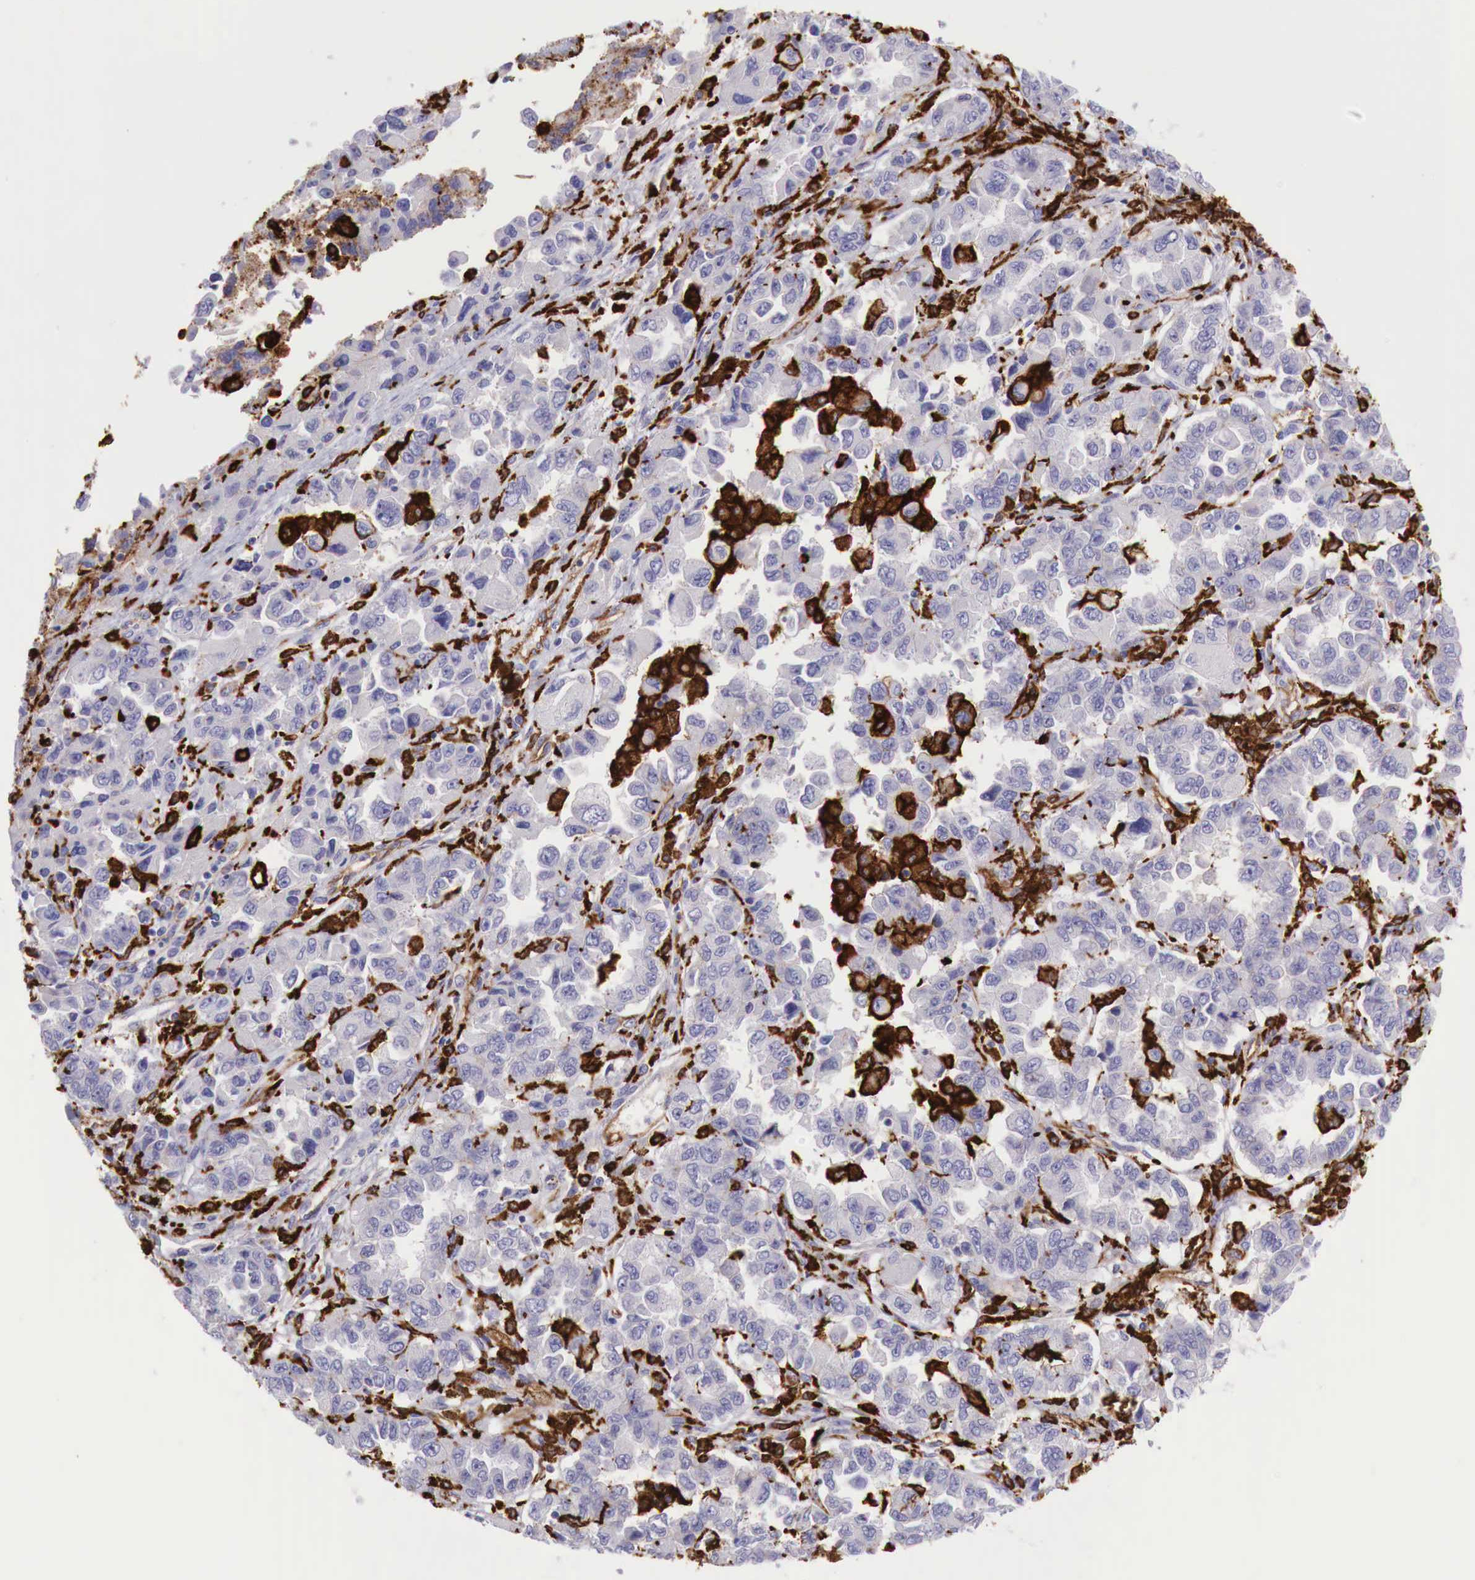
{"staining": {"intensity": "negative", "quantity": "none", "location": "none"}, "tissue": "ovarian cancer", "cell_type": "Tumor cells", "image_type": "cancer", "snomed": [{"axis": "morphology", "description": "Cystadenocarcinoma, serous, NOS"}, {"axis": "topography", "description": "Ovary"}], "caption": "DAB immunohistochemical staining of human ovarian cancer exhibits no significant expression in tumor cells.", "gene": "MSR1", "patient": {"sex": "female", "age": 84}}